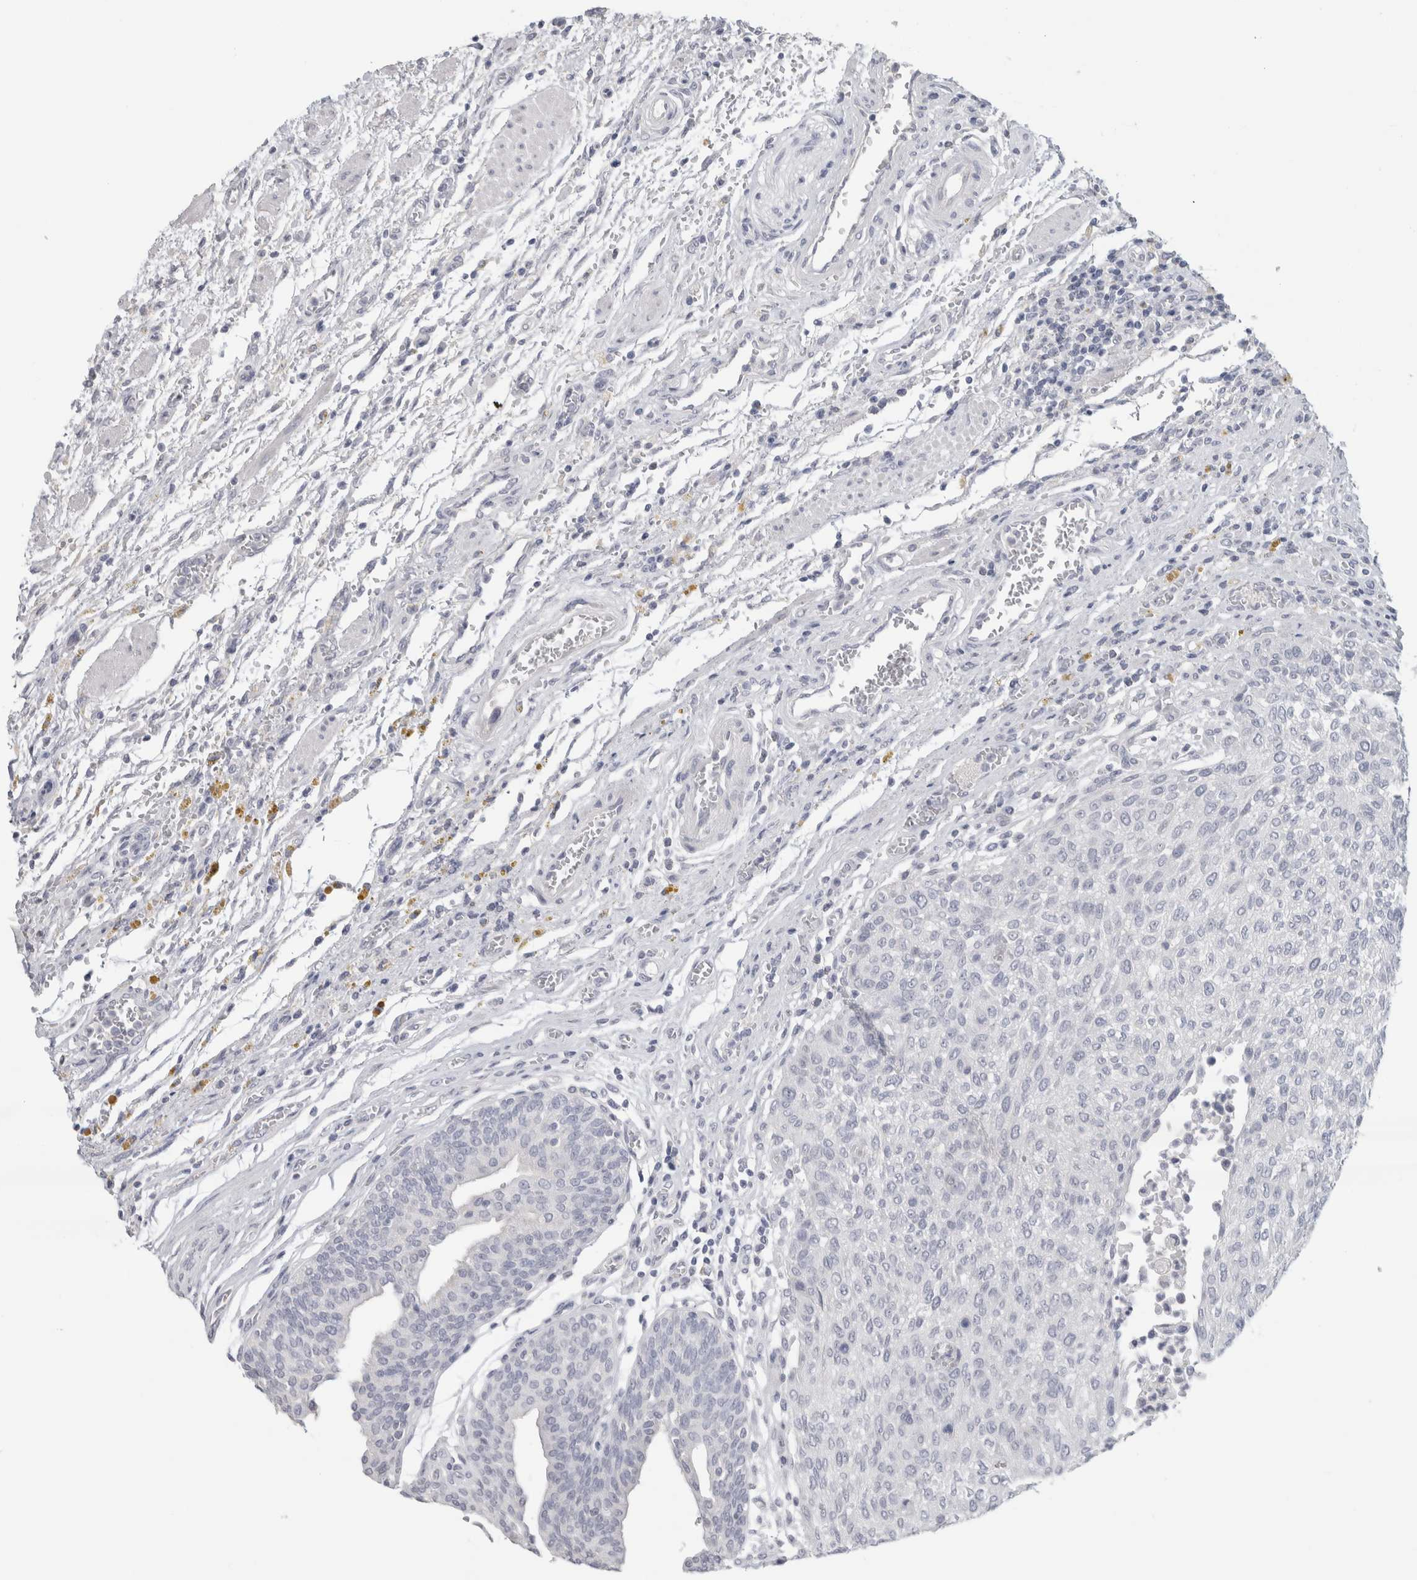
{"staining": {"intensity": "negative", "quantity": "none", "location": "none"}, "tissue": "urothelial cancer", "cell_type": "Tumor cells", "image_type": "cancer", "snomed": [{"axis": "morphology", "description": "Urothelial carcinoma, Low grade"}, {"axis": "morphology", "description": "Urothelial carcinoma, High grade"}, {"axis": "topography", "description": "Urinary bladder"}], "caption": "High power microscopy photomicrograph of an immunohistochemistry (IHC) image of low-grade urothelial carcinoma, revealing no significant positivity in tumor cells.", "gene": "SLC6A1", "patient": {"sex": "male", "age": 35}}